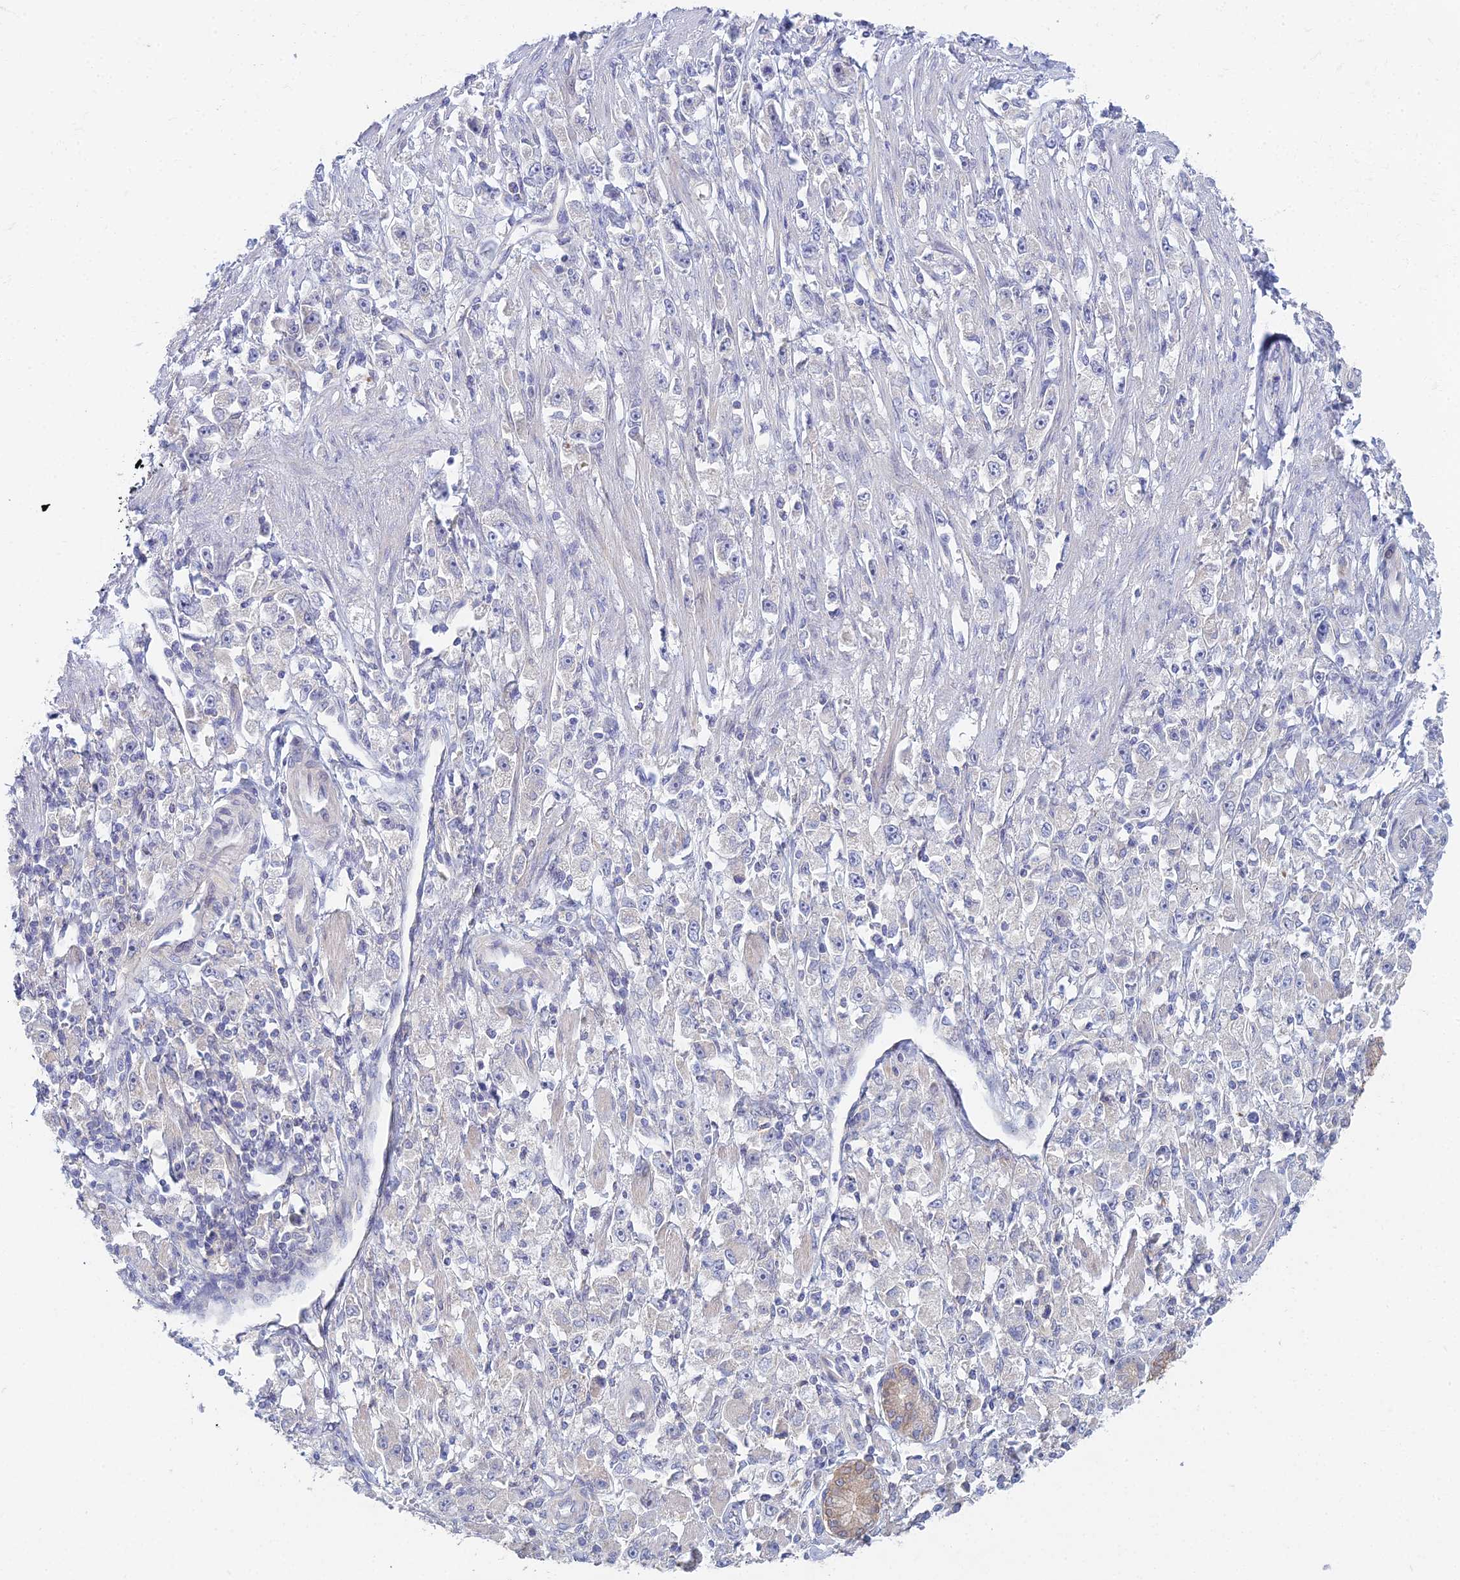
{"staining": {"intensity": "negative", "quantity": "none", "location": "none"}, "tissue": "stomach cancer", "cell_type": "Tumor cells", "image_type": "cancer", "snomed": [{"axis": "morphology", "description": "Adenocarcinoma, NOS"}, {"axis": "topography", "description": "Stomach"}], "caption": "Human stomach cancer (adenocarcinoma) stained for a protein using immunohistochemistry shows no expression in tumor cells.", "gene": "METTL26", "patient": {"sex": "female", "age": 59}}